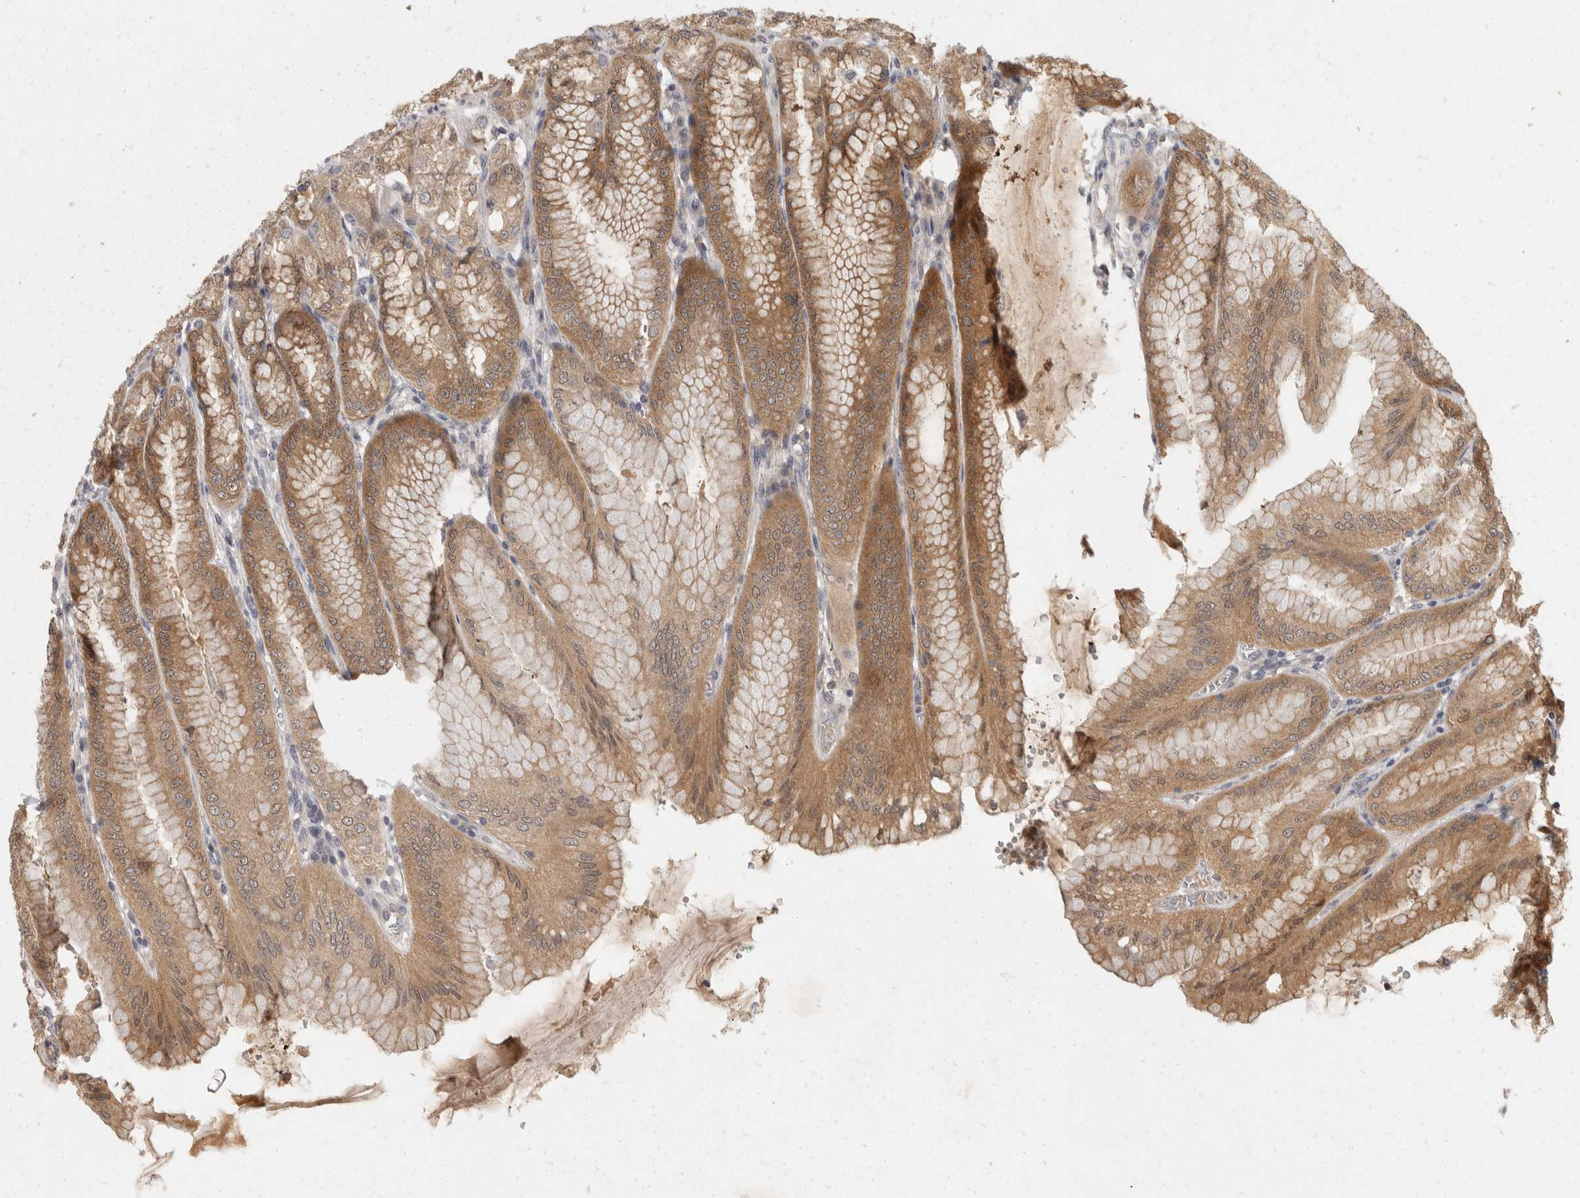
{"staining": {"intensity": "moderate", "quantity": ">75%", "location": "cytoplasmic/membranous"}, "tissue": "stomach", "cell_type": "Glandular cells", "image_type": "normal", "snomed": [{"axis": "morphology", "description": "Normal tissue, NOS"}, {"axis": "topography", "description": "Stomach, lower"}], "caption": "Protein staining reveals moderate cytoplasmic/membranous positivity in approximately >75% of glandular cells in normal stomach. The staining was performed using DAB (3,3'-diaminobenzidine) to visualize the protein expression in brown, while the nuclei were stained in blue with hematoxylin (Magnification: 20x).", "gene": "ACAT2", "patient": {"sex": "male", "age": 71}}